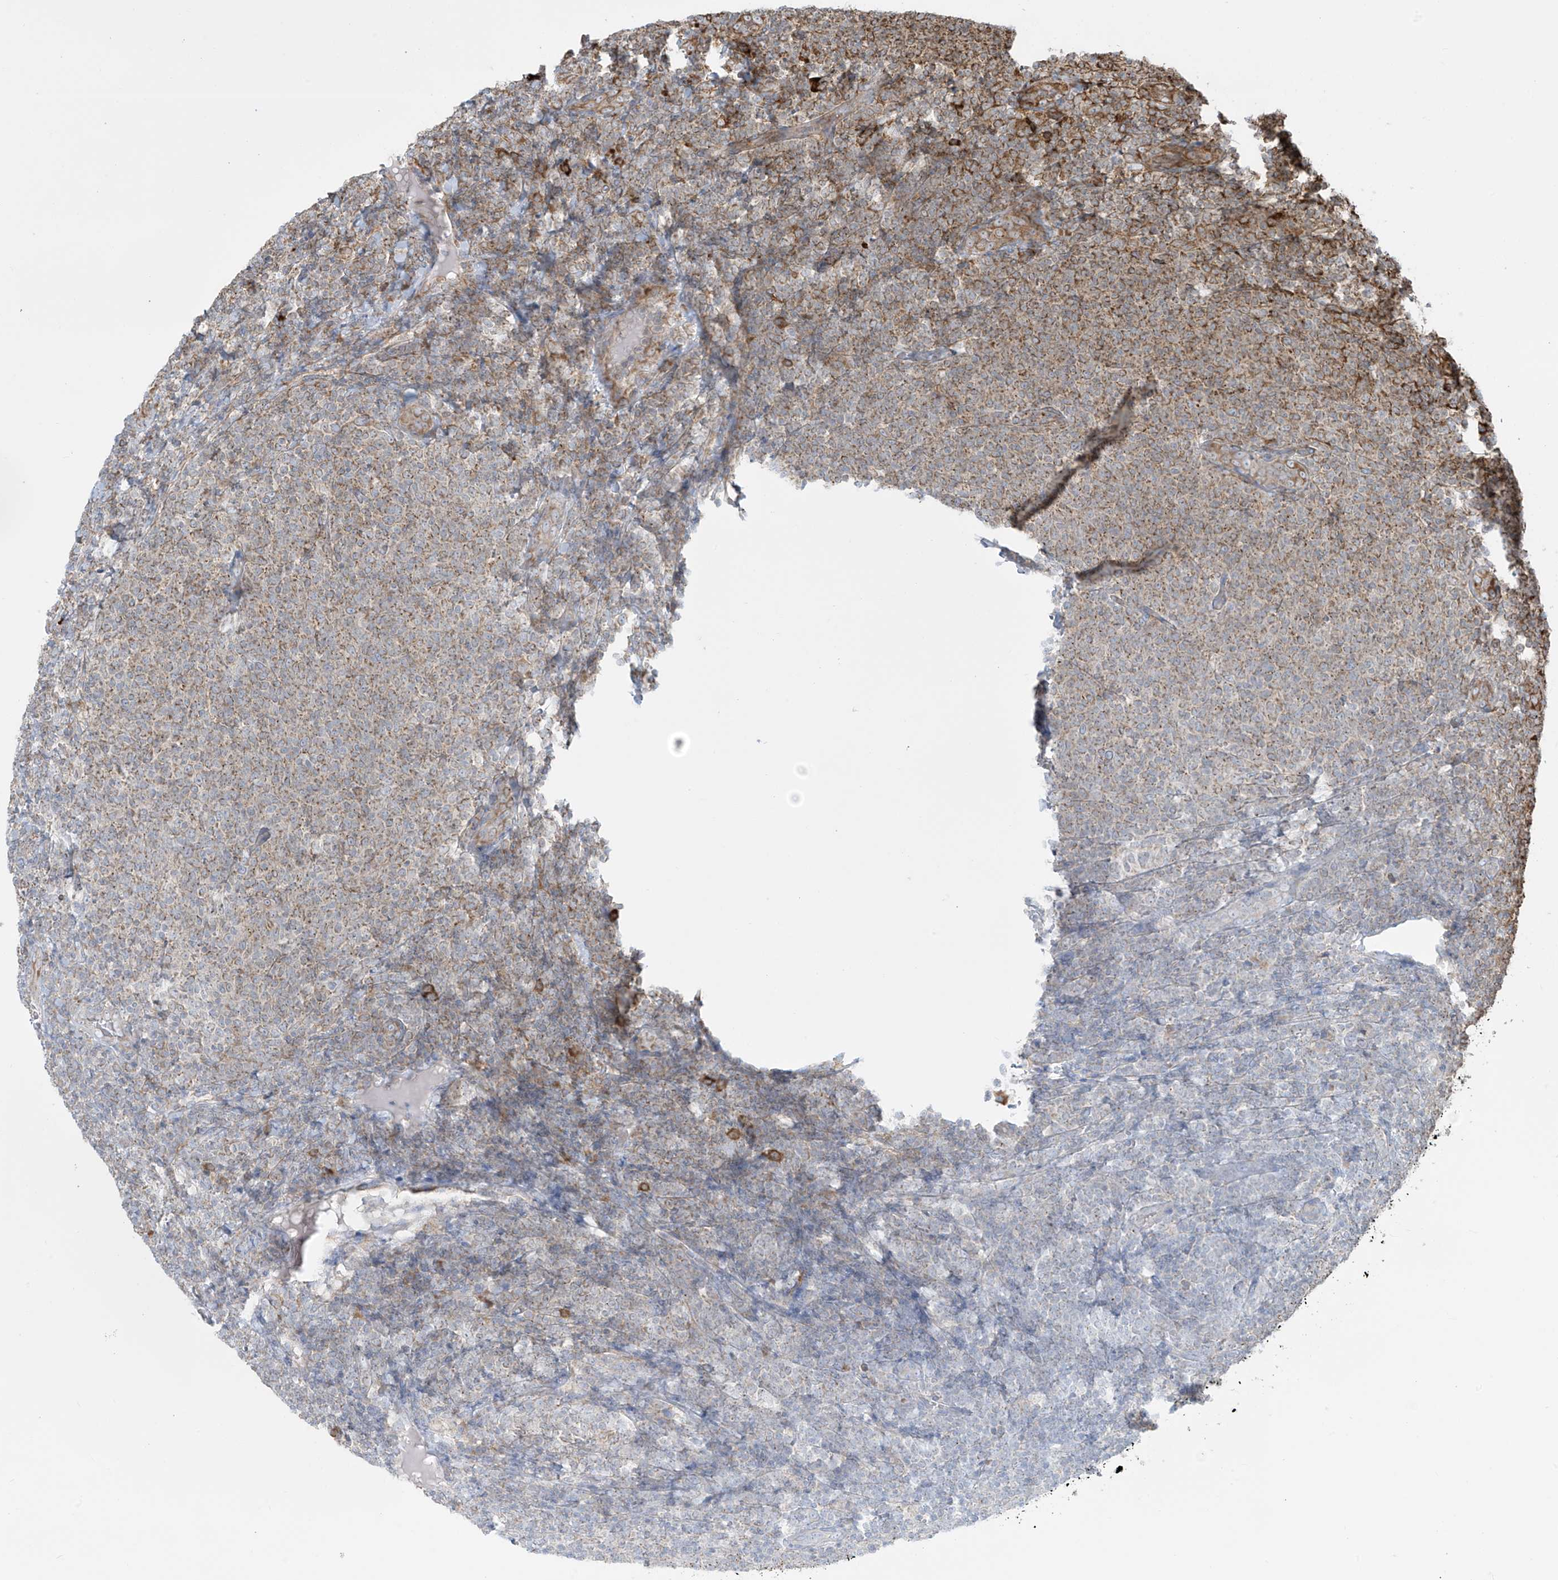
{"staining": {"intensity": "moderate", "quantity": "25%-75%", "location": "cytoplasmic/membranous"}, "tissue": "lymphoma", "cell_type": "Tumor cells", "image_type": "cancer", "snomed": [{"axis": "morphology", "description": "Malignant lymphoma, non-Hodgkin's type, Low grade"}, {"axis": "topography", "description": "Lymph node"}], "caption": "The micrograph shows immunohistochemical staining of lymphoma. There is moderate cytoplasmic/membranous expression is identified in approximately 25%-75% of tumor cells.", "gene": "MX1", "patient": {"sex": "male", "age": 66}}